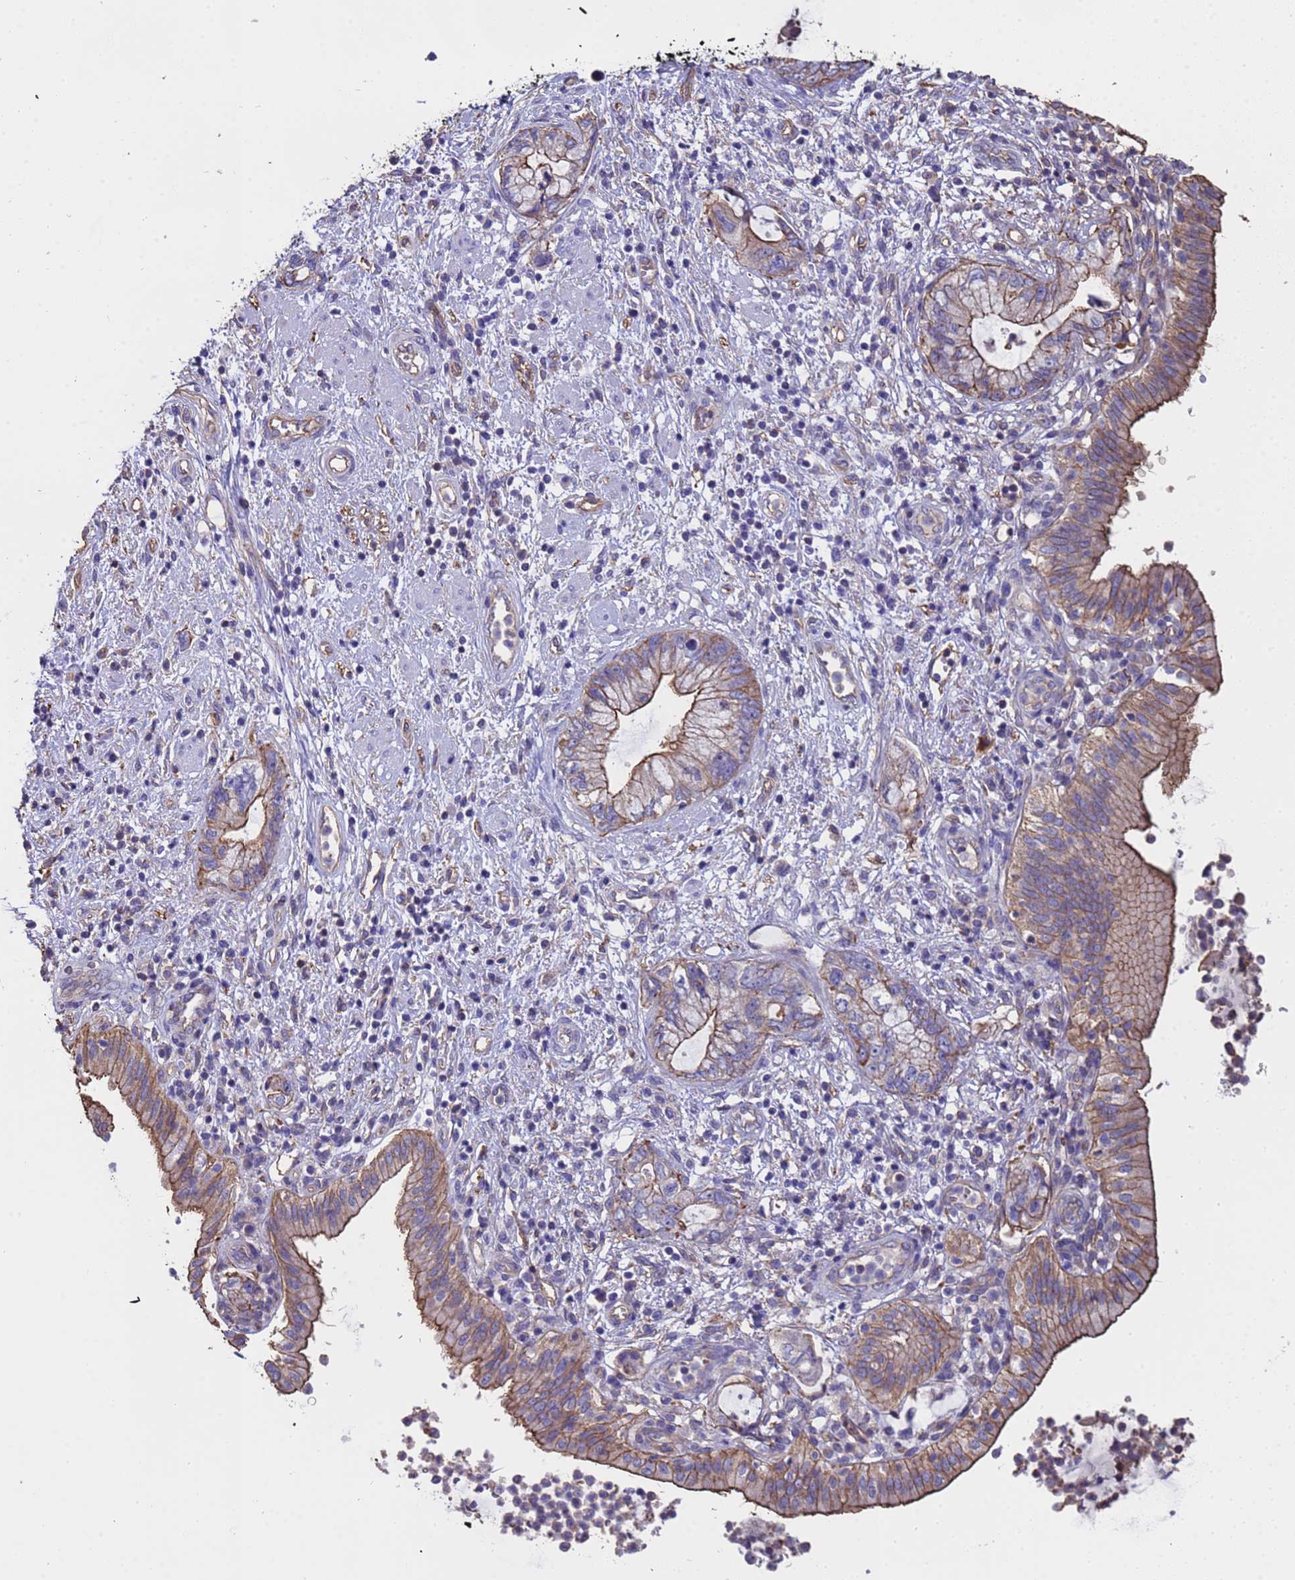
{"staining": {"intensity": "moderate", "quantity": "25%-75%", "location": "cytoplasmic/membranous"}, "tissue": "pancreatic cancer", "cell_type": "Tumor cells", "image_type": "cancer", "snomed": [{"axis": "morphology", "description": "Adenocarcinoma, NOS"}, {"axis": "topography", "description": "Pancreas"}], "caption": "This is an image of immunohistochemistry staining of pancreatic cancer (adenocarcinoma), which shows moderate expression in the cytoplasmic/membranous of tumor cells.", "gene": "ZNF248", "patient": {"sex": "female", "age": 73}}